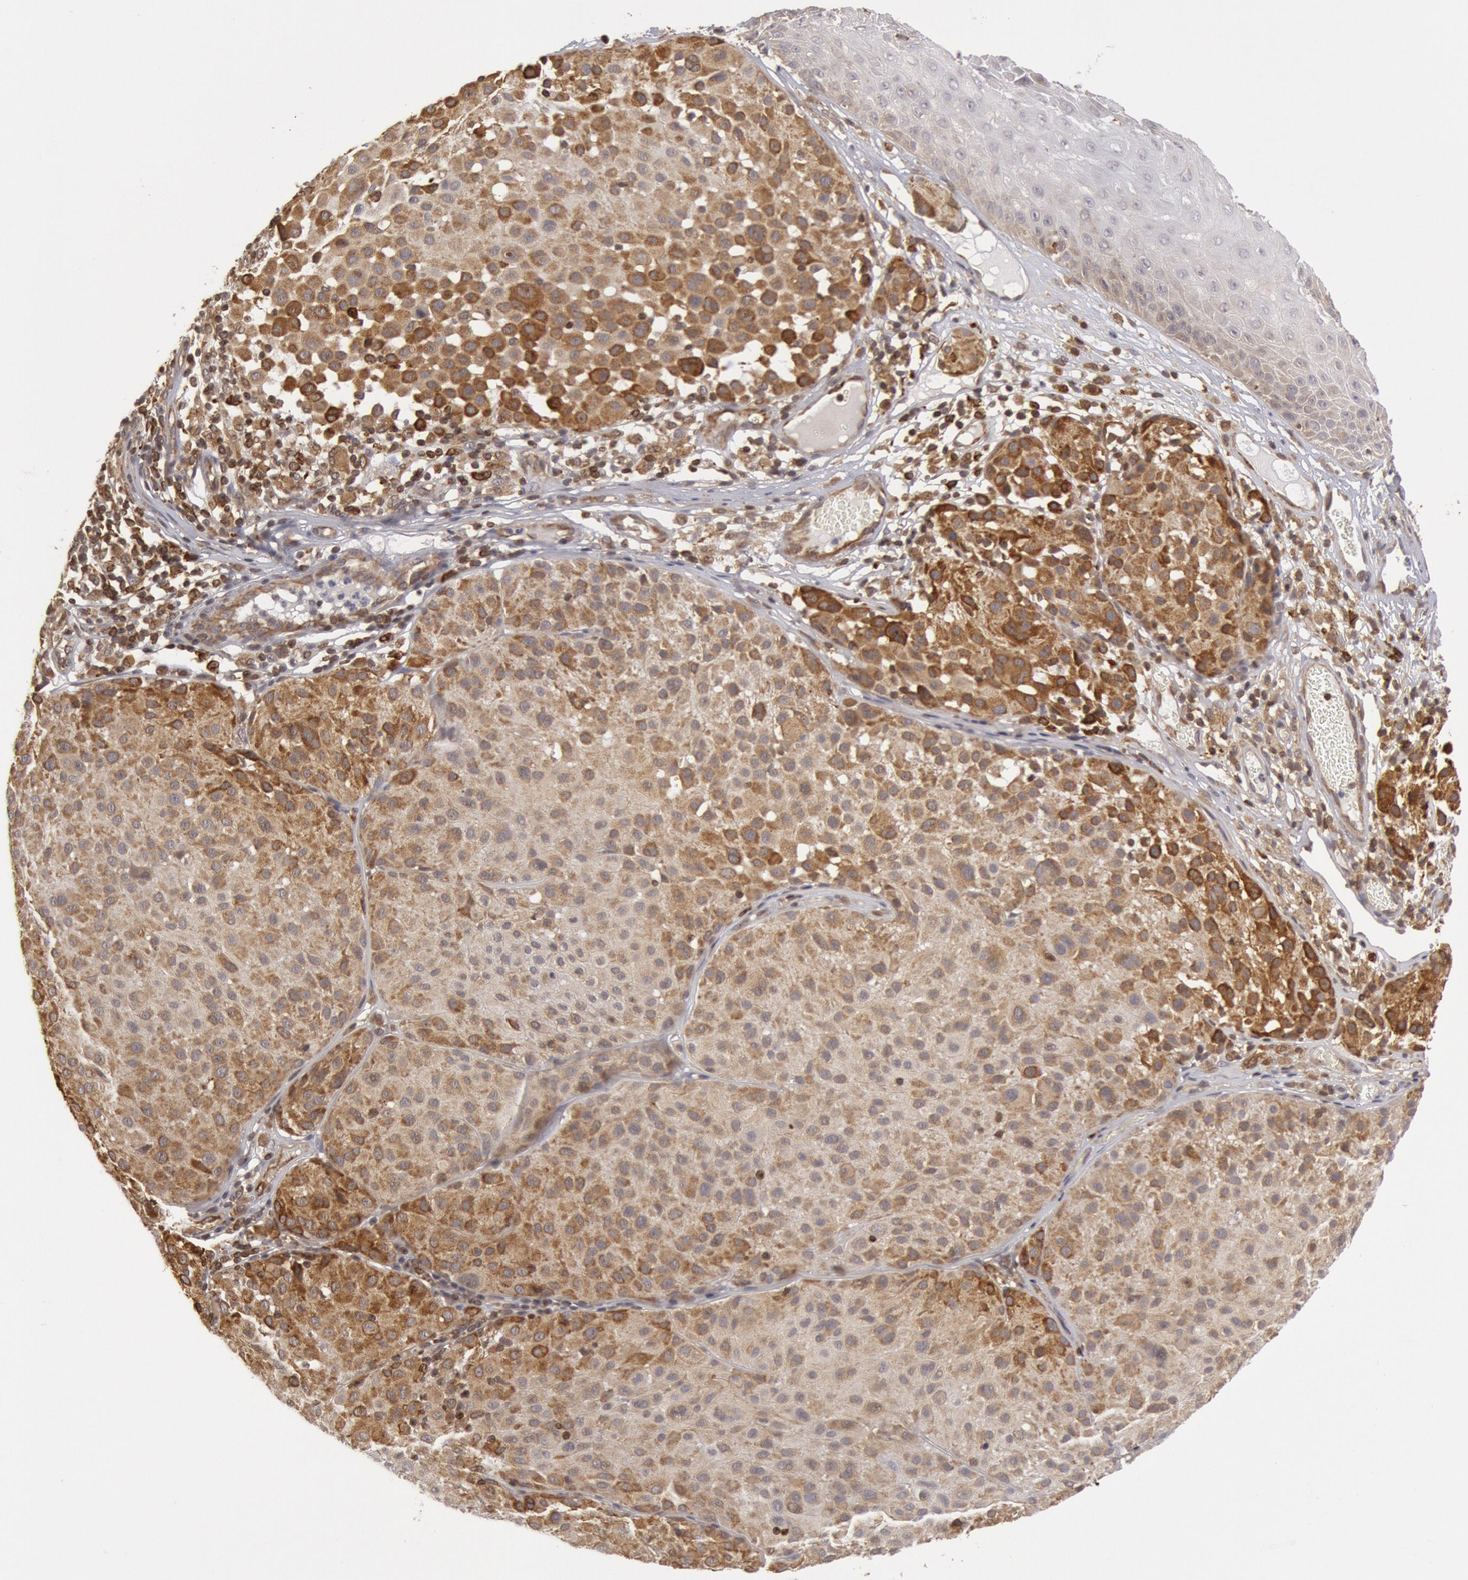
{"staining": {"intensity": "weak", "quantity": "25%-75%", "location": "cytoplasmic/membranous"}, "tissue": "melanoma", "cell_type": "Tumor cells", "image_type": "cancer", "snomed": [{"axis": "morphology", "description": "Malignant melanoma, NOS"}, {"axis": "topography", "description": "Skin"}], "caption": "Immunohistochemical staining of melanoma shows low levels of weak cytoplasmic/membranous protein positivity in approximately 25%-75% of tumor cells.", "gene": "TAP2", "patient": {"sex": "male", "age": 36}}